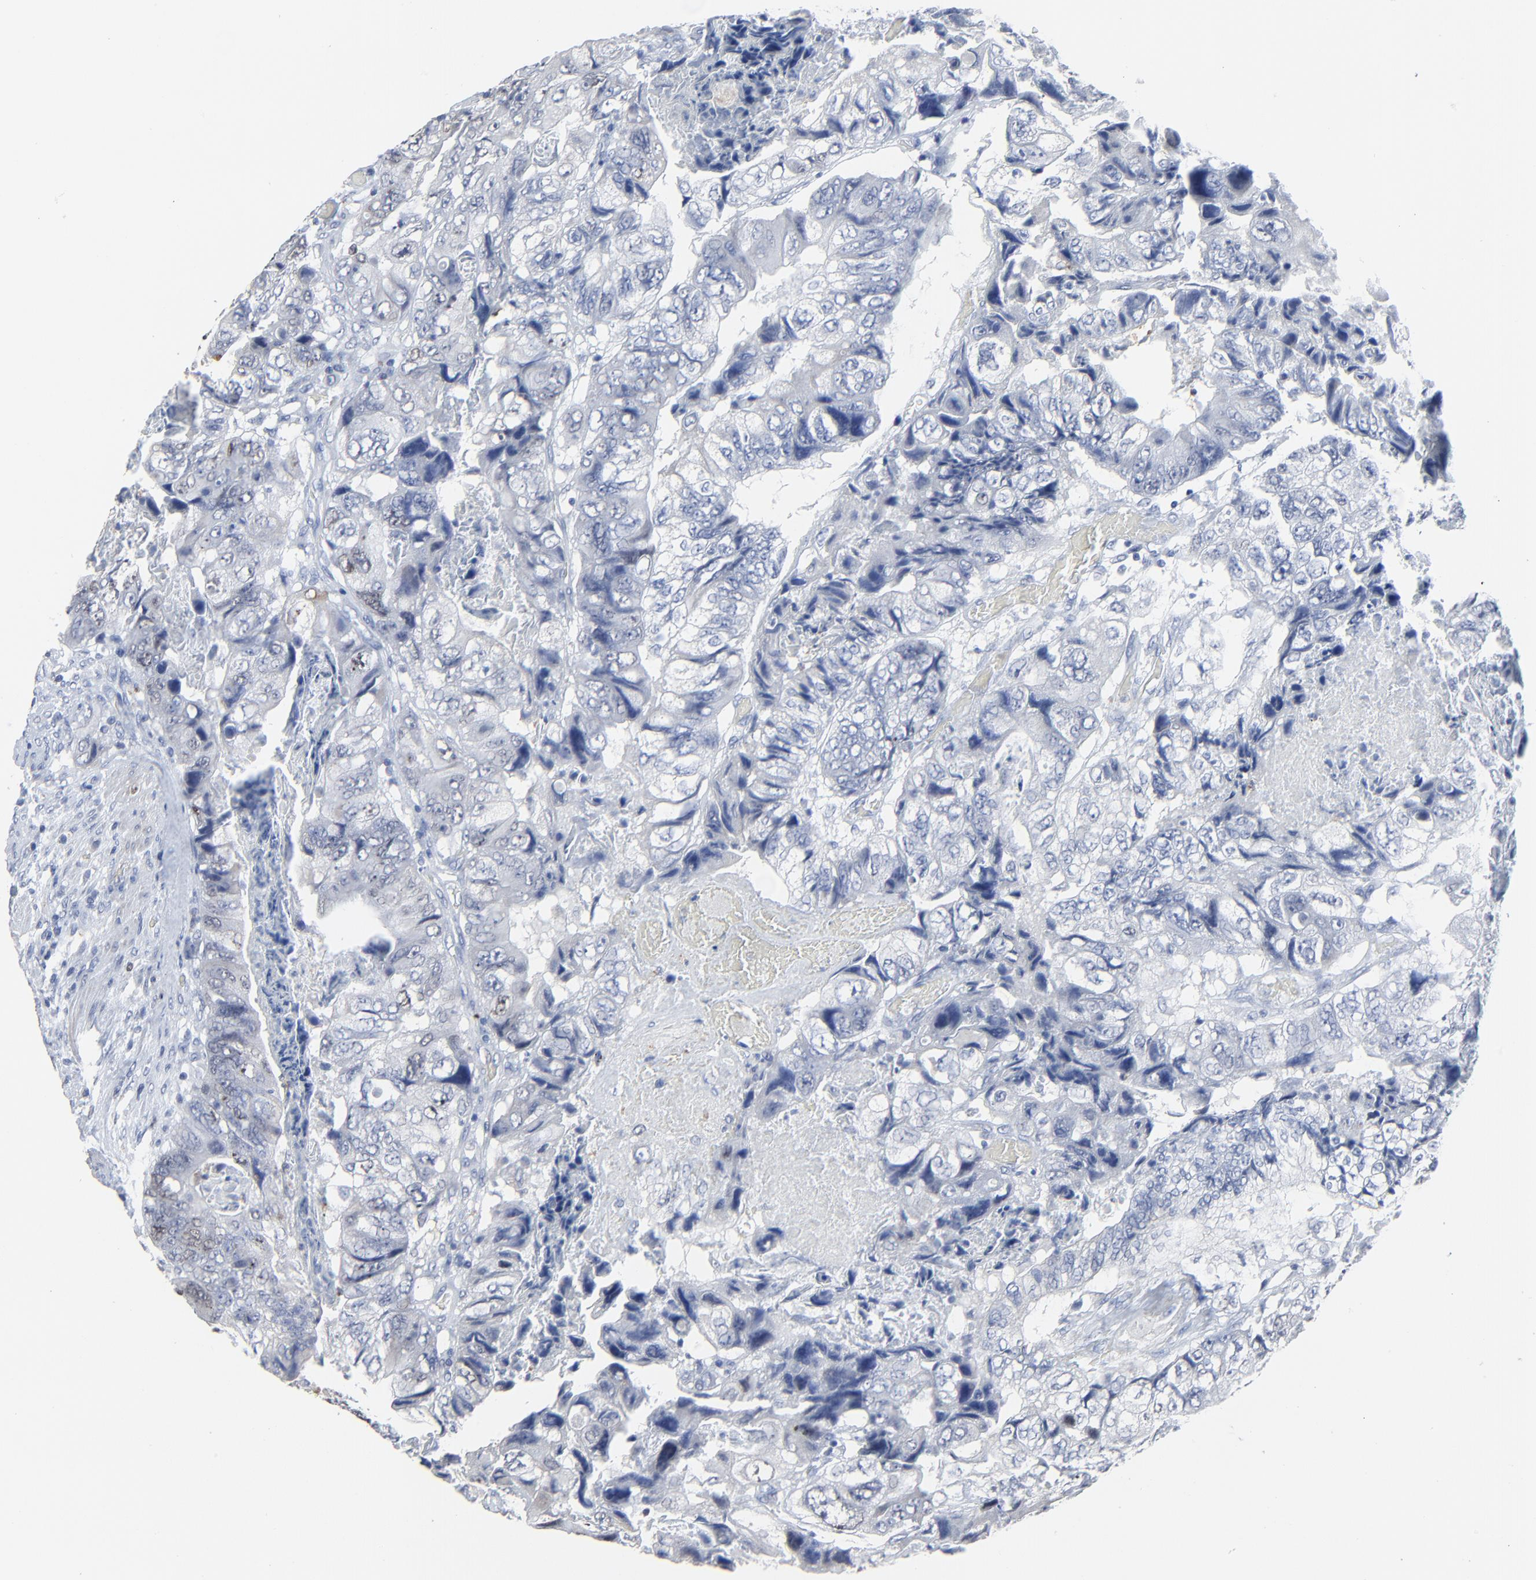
{"staining": {"intensity": "weak", "quantity": "<25%", "location": "nuclear"}, "tissue": "colorectal cancer", "cell_type": "Tumor cells", "image_type": "cancer", "snomed": [{"axis": "morphology", "description": "Adenocarcinoma, NOS"}, {"axis": "topography", "description": "Rectum"}], "caption": "Histopathology image shows no significant protein expression in tumor cells of colorectal adenocarcinoma.", "gene": "BIRC3", "patient": {"sex": "female", "age": 82}}